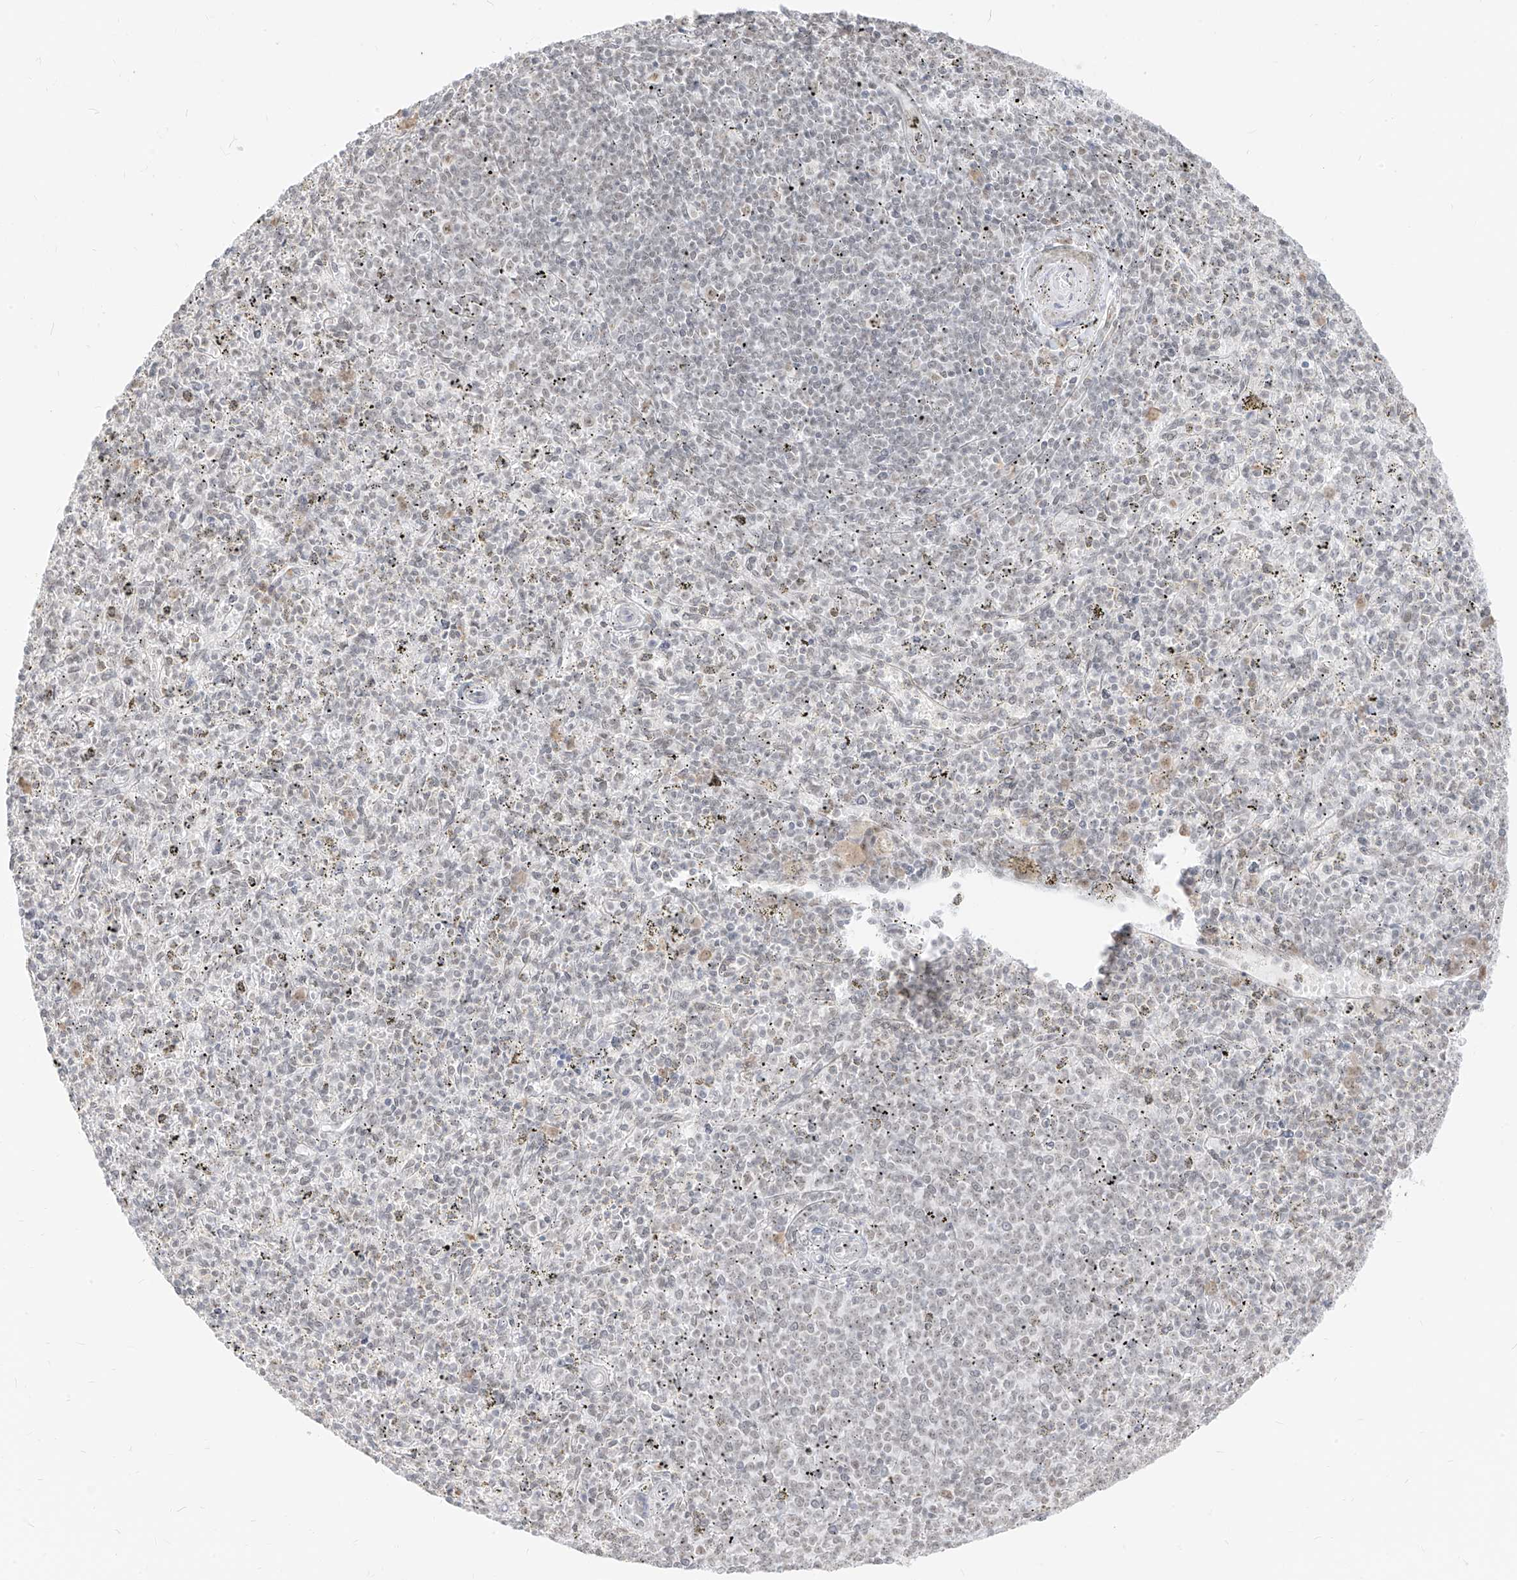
{"staining": {"intensity": "negative", "quantity": "none", "location": "none"}, "tissue": "spleen", "cell_type": "Cells in red pulp", "image_type": "normal", "snomed": [{"axis": "morphology", "description": "Normal tissue, NOS"}, {"axis": "topography", "description": "Spleen"}], "caption": "Cells in red pulp are negative for brown protein staining in normal spleen. Brightfield microscopy of immunohistochemistry stained with DAB (3,3'-diaminobenzidine) (brown) and hematoxylin (blue), captured at high magnification.", "gene": "SUPT5H", "patient": {"sex": "male", "age": 72}}